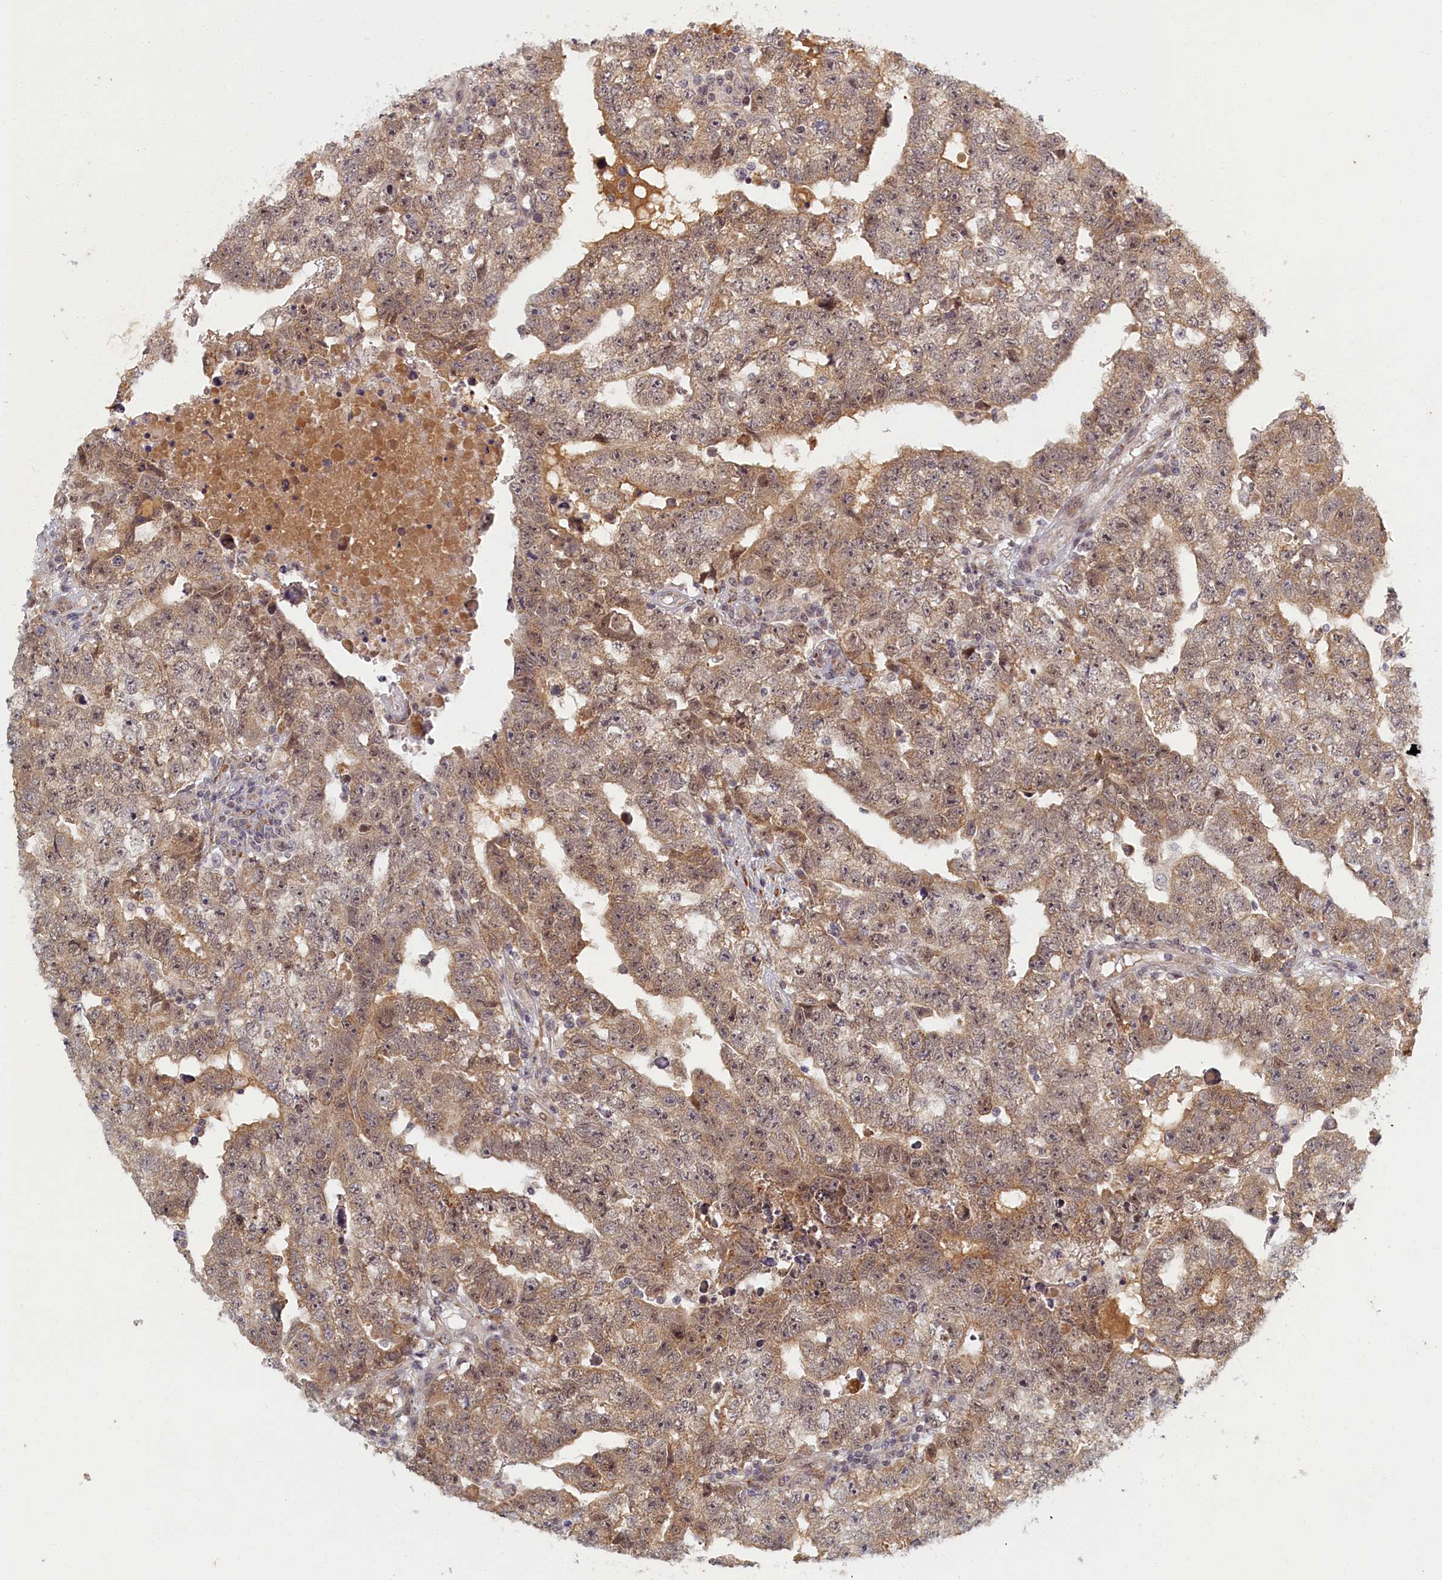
{"staining": {"intensity": "moderate", "quantity": ">75%", "location": "cytoplasmic/membranous,nuclear"}, "tissue": "testis cancer", "cell_type": "Tumor cells", "image_type": "cancer", "snomed": [{"axis": "morphology", "description": "Carcinoma, Embryonal, NOS"}, {"axis": "topography", "description": "Testis"}], "caption": "Immunohistochemistry (IHC) (DAB) staining of testis cancer reveals moderate cytoplasmic/membranous and nuclear protein expression in approximately >75% of tumor cells.", "gene": "DNAJC17", "patient": {"sex": "male", "age": 25}}